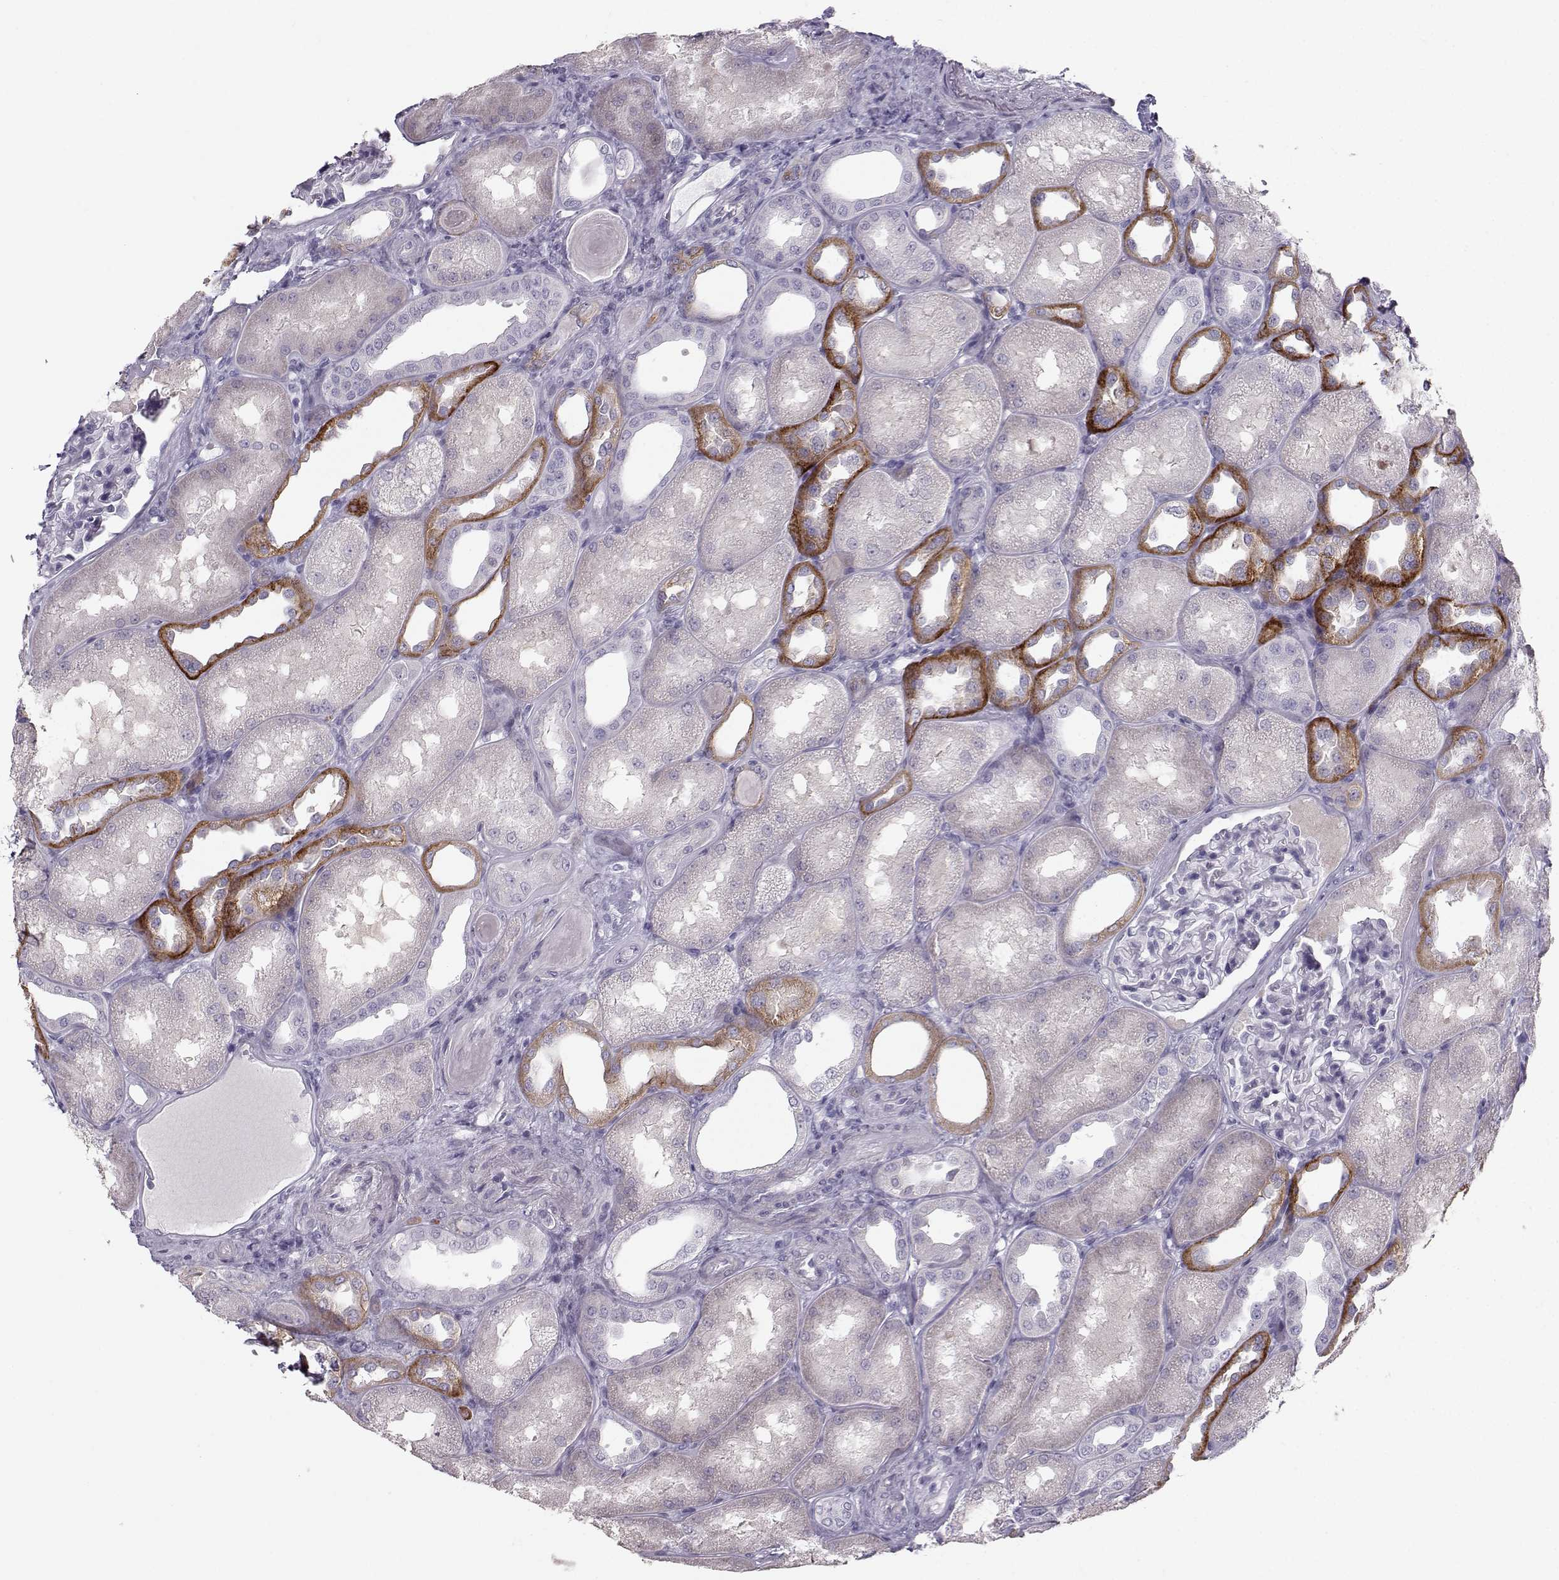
{"staining": {"intensity": "negative", "quantity": "none", "location": "none"}, "tissue": "kidney", "cell_type": "Cells in glomeruli", "image_type": "normal", "snomed": [{"axis": "morphology", "description": "Normal tissue, NOS"}, {"axis": "topography", "description": "Kidney"}], "caption": "Photomicrograph shows no significant protein positivity in cells in glomeruli of normal kidney.", "gene": "CASR", "patient": {"sex": "male", "age": 61}}